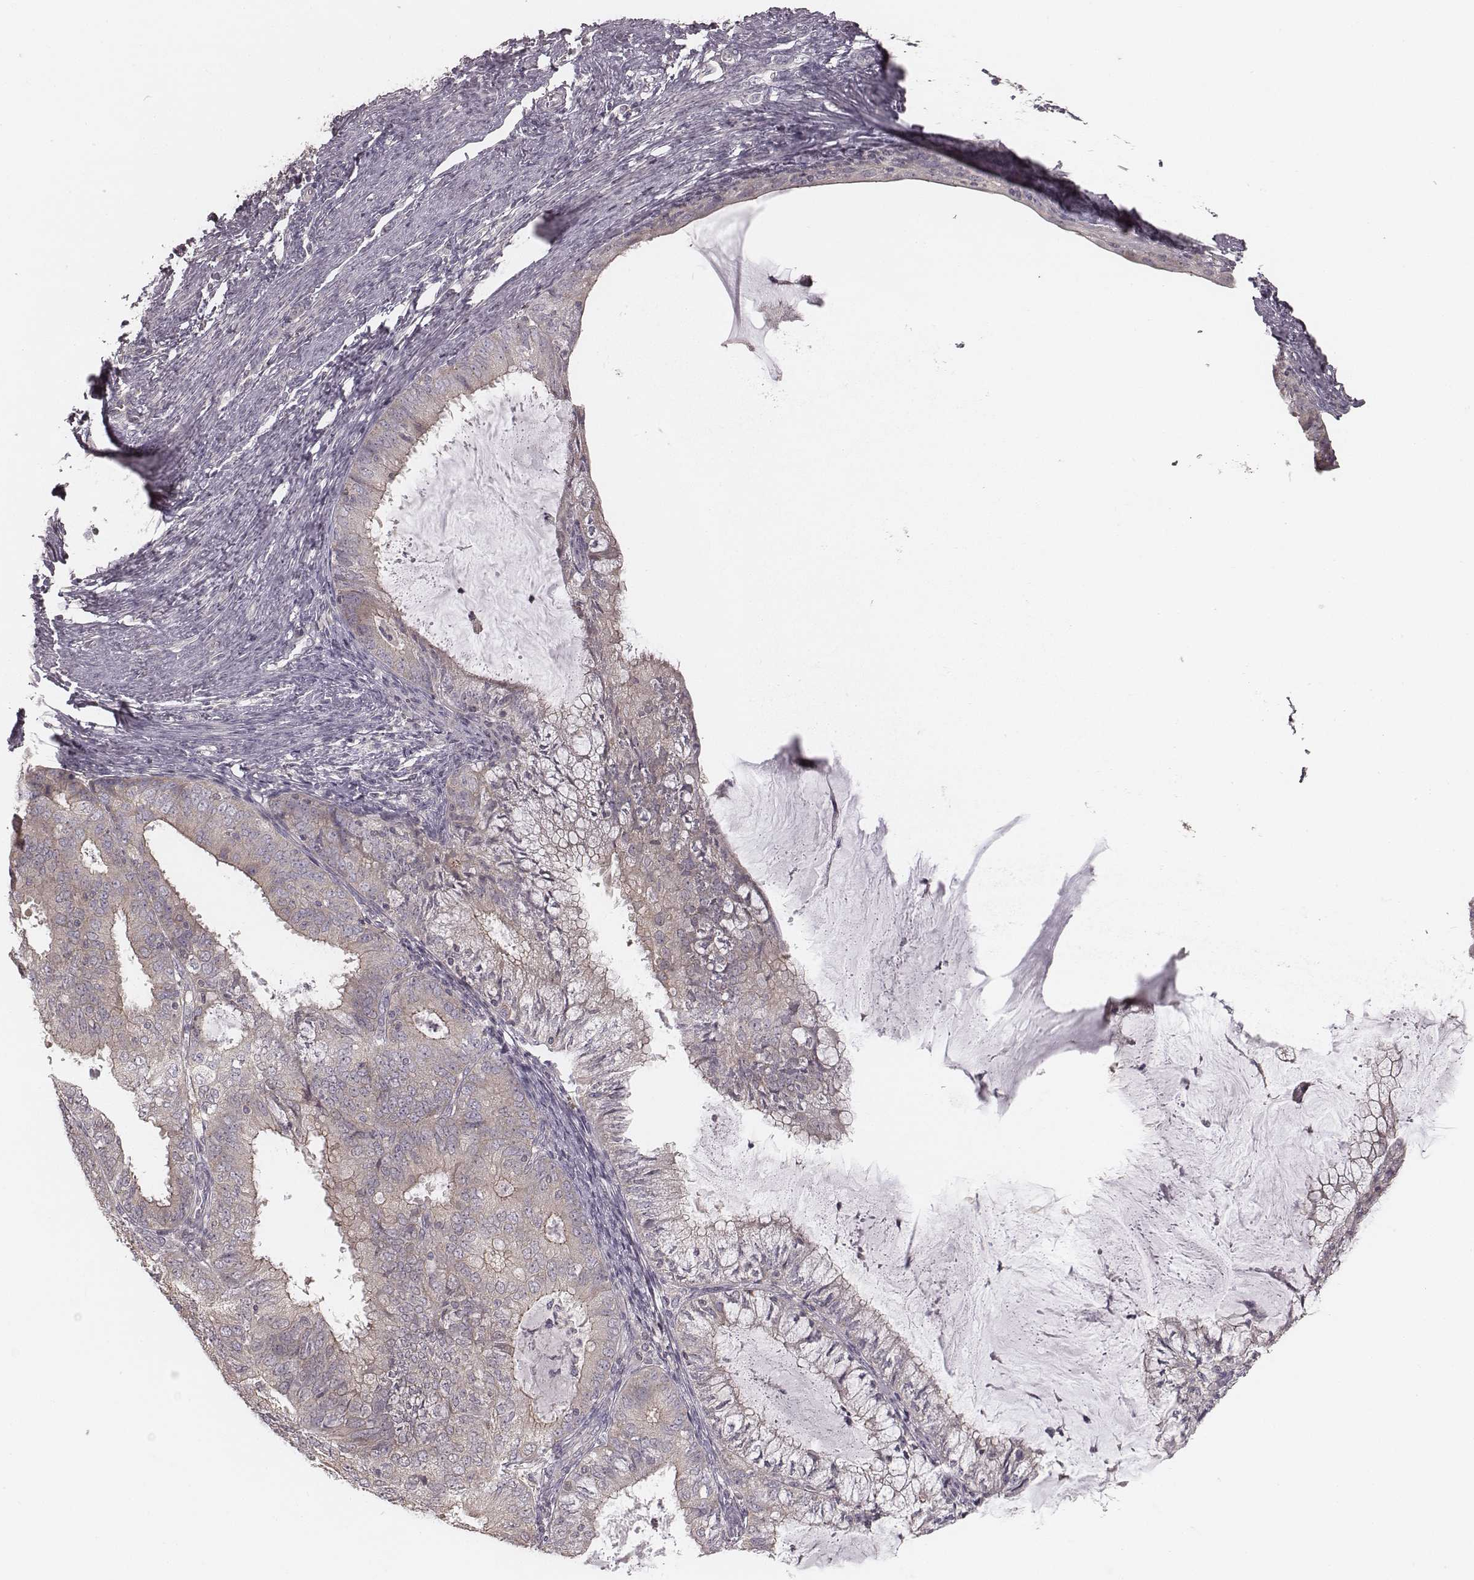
{"staining": {"intensity": "weak", "quantity": ">75%", "location": "cytoplasmic/membranous"}, "tissue": "endometrial cancer", "cell_type": "Tumor cells", "image_type": "cancer", "snomed": [{"axis": "morphology", "description": "Adenocarcinoma, NOS"}, {"axis": "topography", "description": "Endometrium"}], "caption": "IHC photomicrograph of adenocarcinoma (endometrial) stained for a protein (brown), which reveals low levels of weak cytoplasmic/membranous expression in about >75% of tumor cells.", "gene": "TDRD5", "patient": {"sex": "female", "age": 57}}